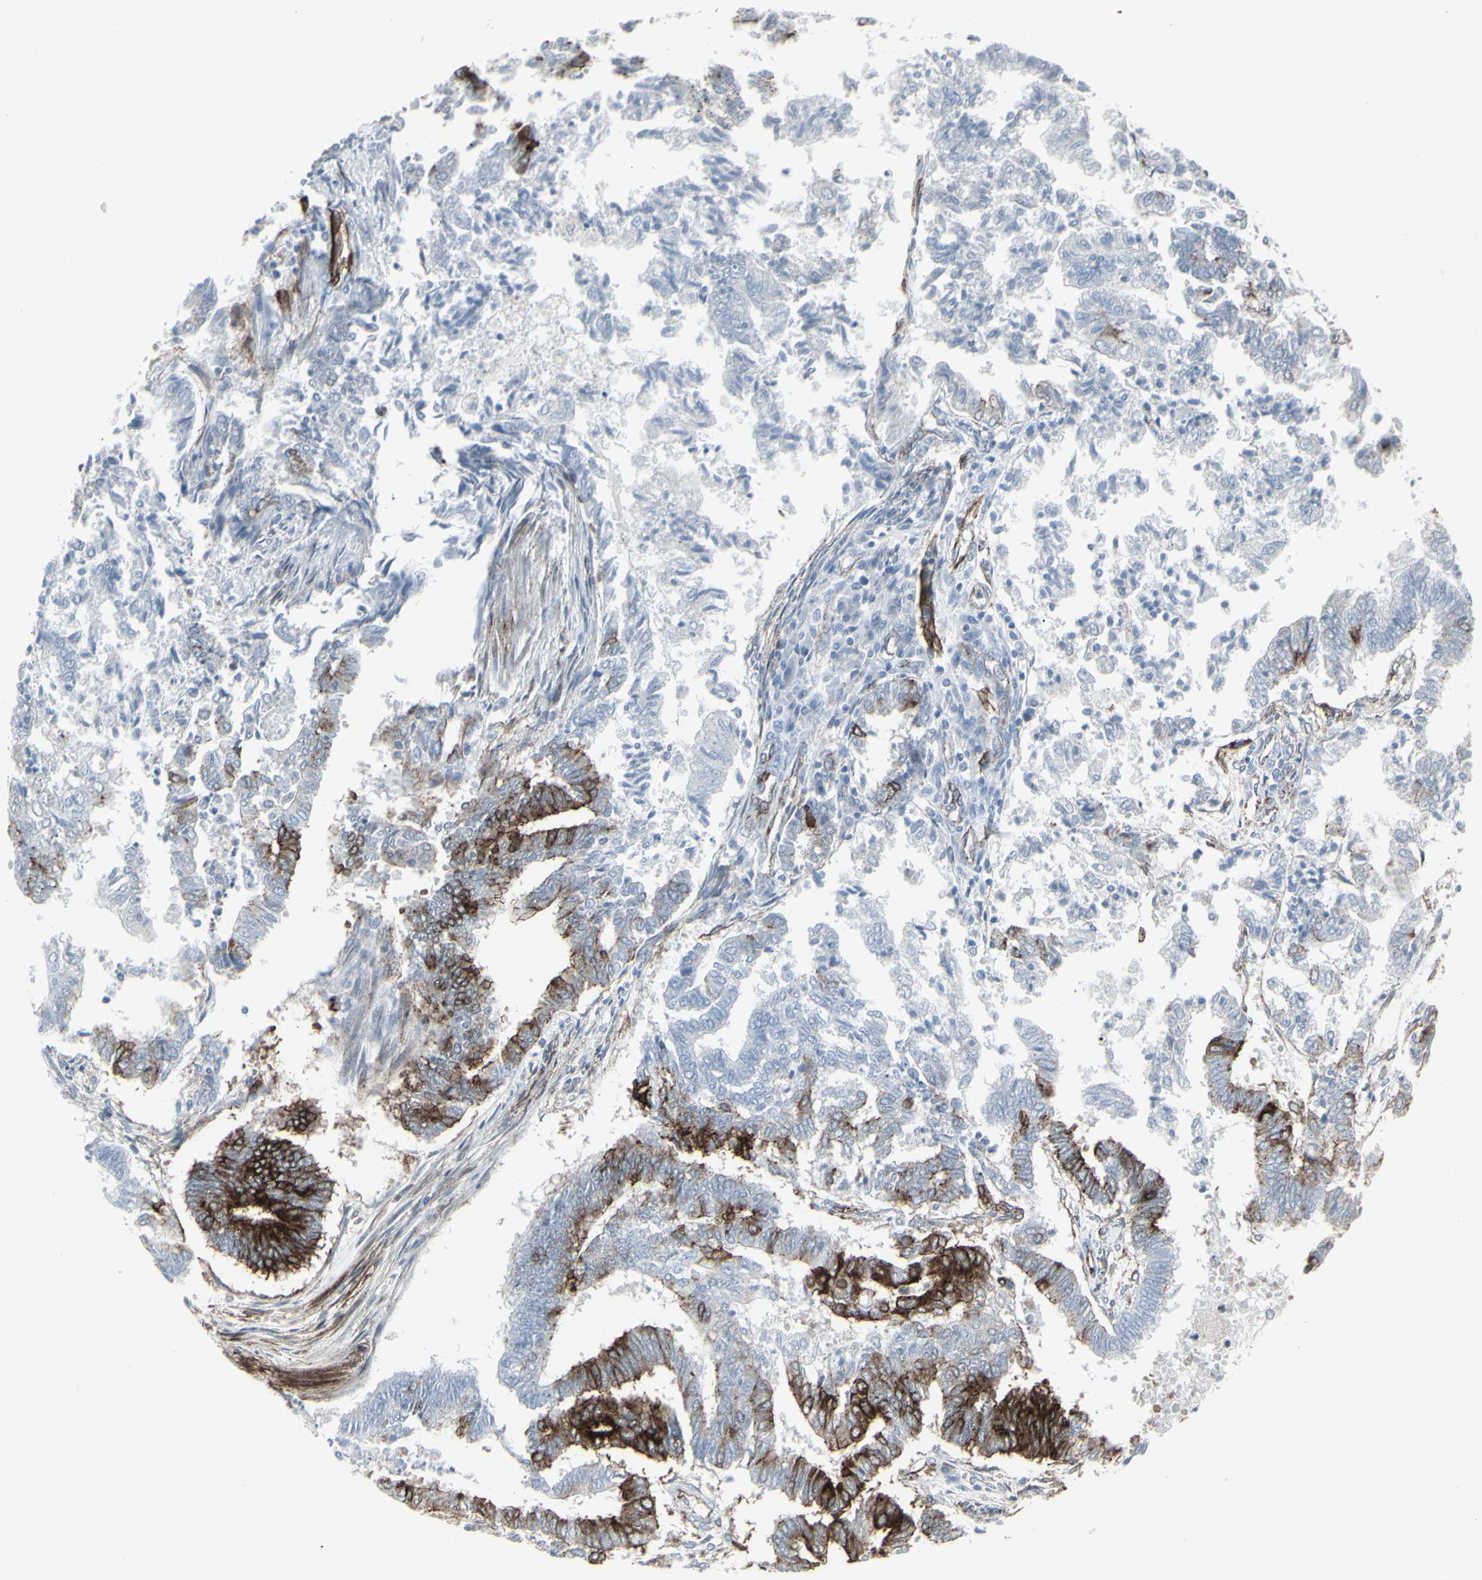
{"staining": {"intensity": "moderate", "quantity": "<25%", "location": "cytoplasmic/membranous"}, "tissue": "endometrial cancer", "cell_type": "Tumor cells", "image_type": "cancer", "snomed": [{"axis": "morphology", "description": "Necrosis, NOS"}, {"axis": "morphology", "description": "Adenocarcinoma, NOS"}, {"axis": "topography", "description": "Endometrium"}], "caption": "Immunohistochemical staining of endometrial cancer (adenocarcinoma) demonstrates moderate cytoplasmic/membranous protein staining in approximately <25% of tumor cells.", "gene": "GJA1", "patient": {"sex": "female", "age": 79}}